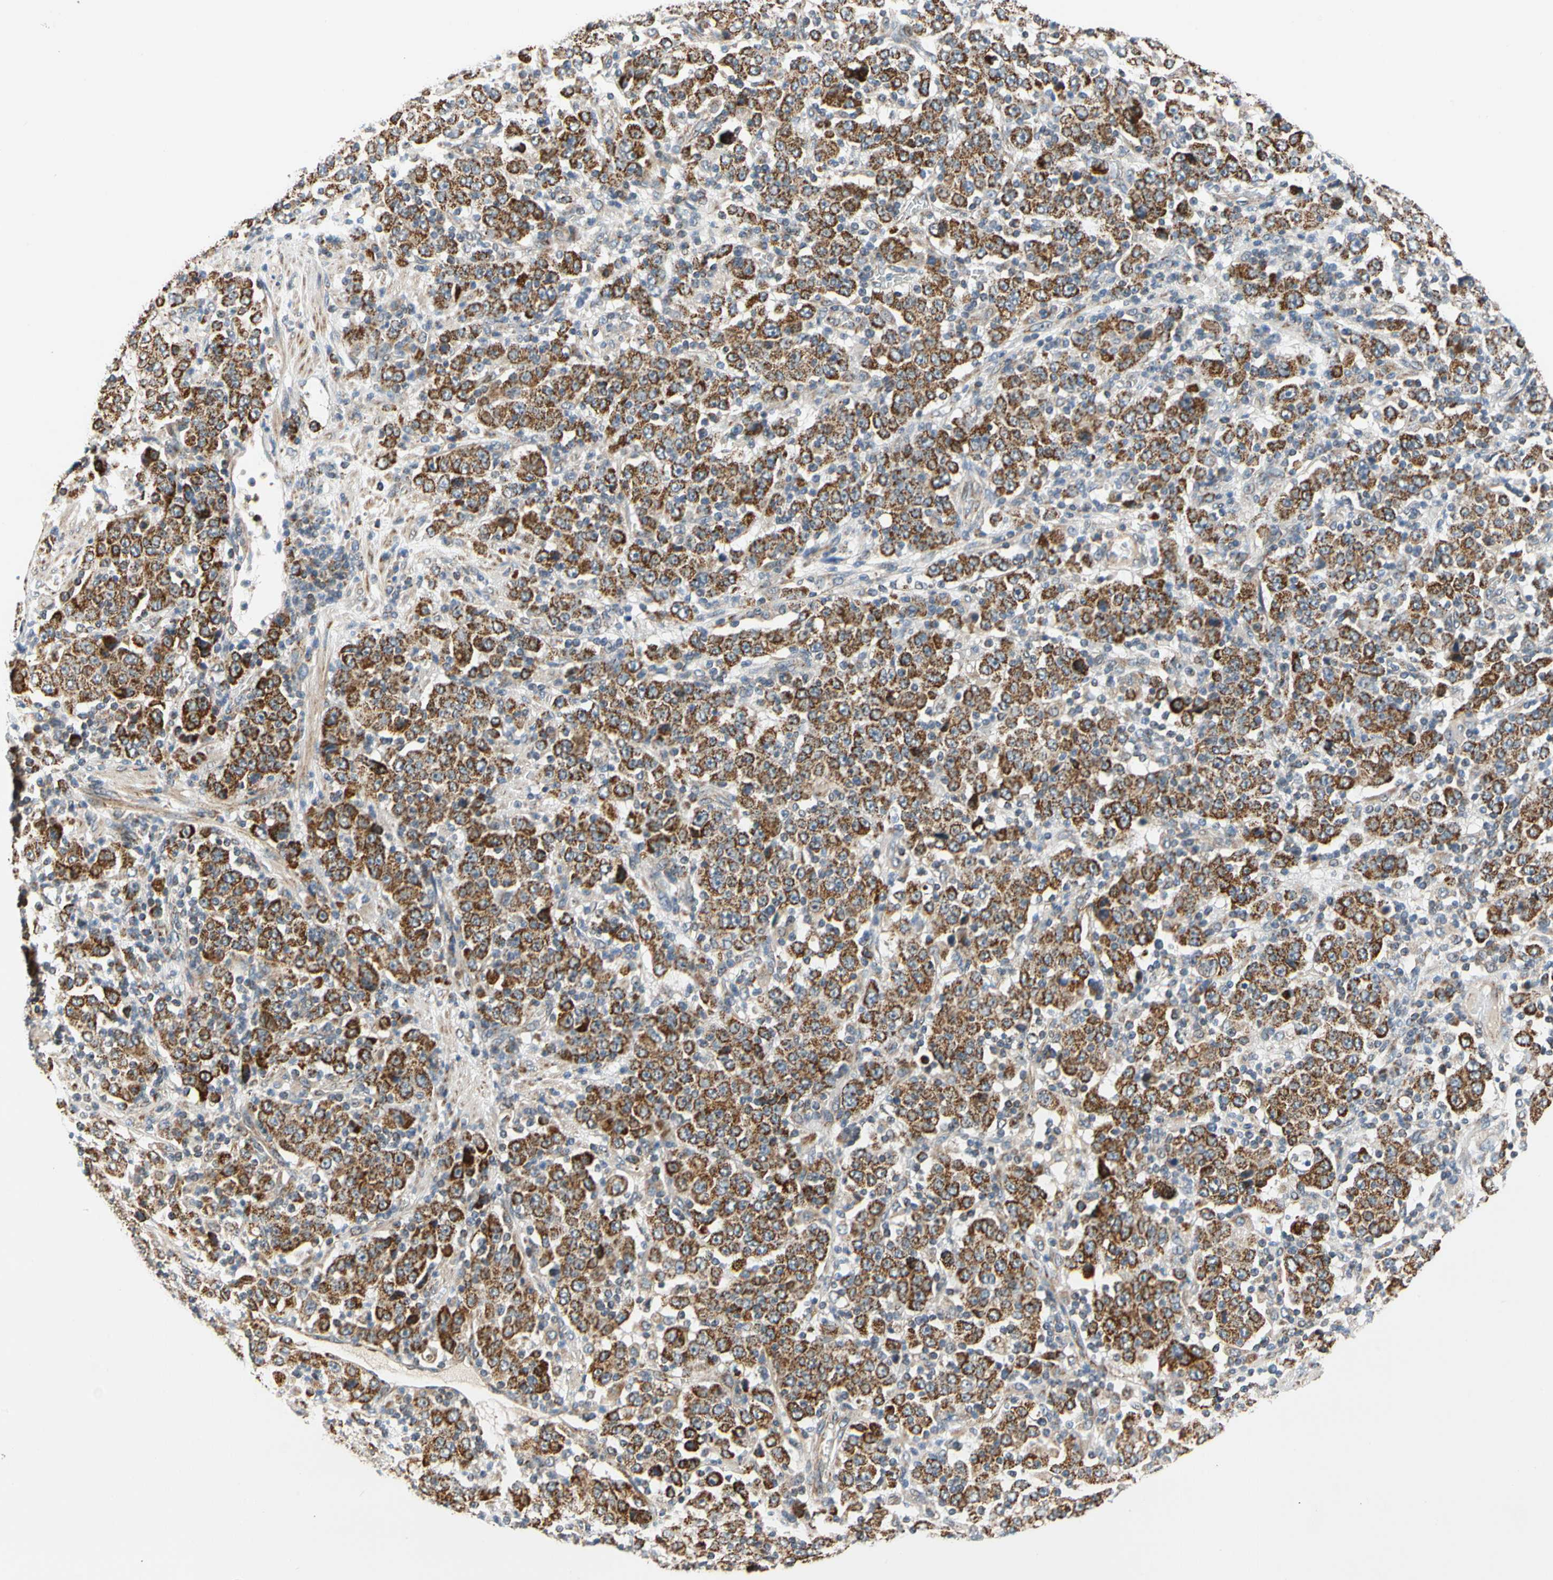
{"staining": {"intensity": "moderate", "quantity": "25%-75%", "location": "cytoplasmic/membranous"}, "tissue": "stomach cancer", "cell_type": "Tumor cells", "image_type": "cancer", "snomed": [{"axis": "morphology", "description": "Normal tissue, NOS"}, {"axis": "morphology", "description": "Adenocarcinoma, NOS"}, {"axis": "topography", "description": "Stomach, upper"}, {"axis": "topography", "description": "Stomach"}], "caption": "Protein staining of stomach cancer (adenocarcinoma) tissue demonstrates moderate cytoplasmic/membranous positivity in about 25%-75% of tumor cells. The staining is performed using DAB (3,3'-diaminobenzidine) brown chromogen to label protein expression. The nuclei are counter-stained blue using hematoxylin.", "gene": "KHDC4", "patient": {"sex": "male", "age": 59}}